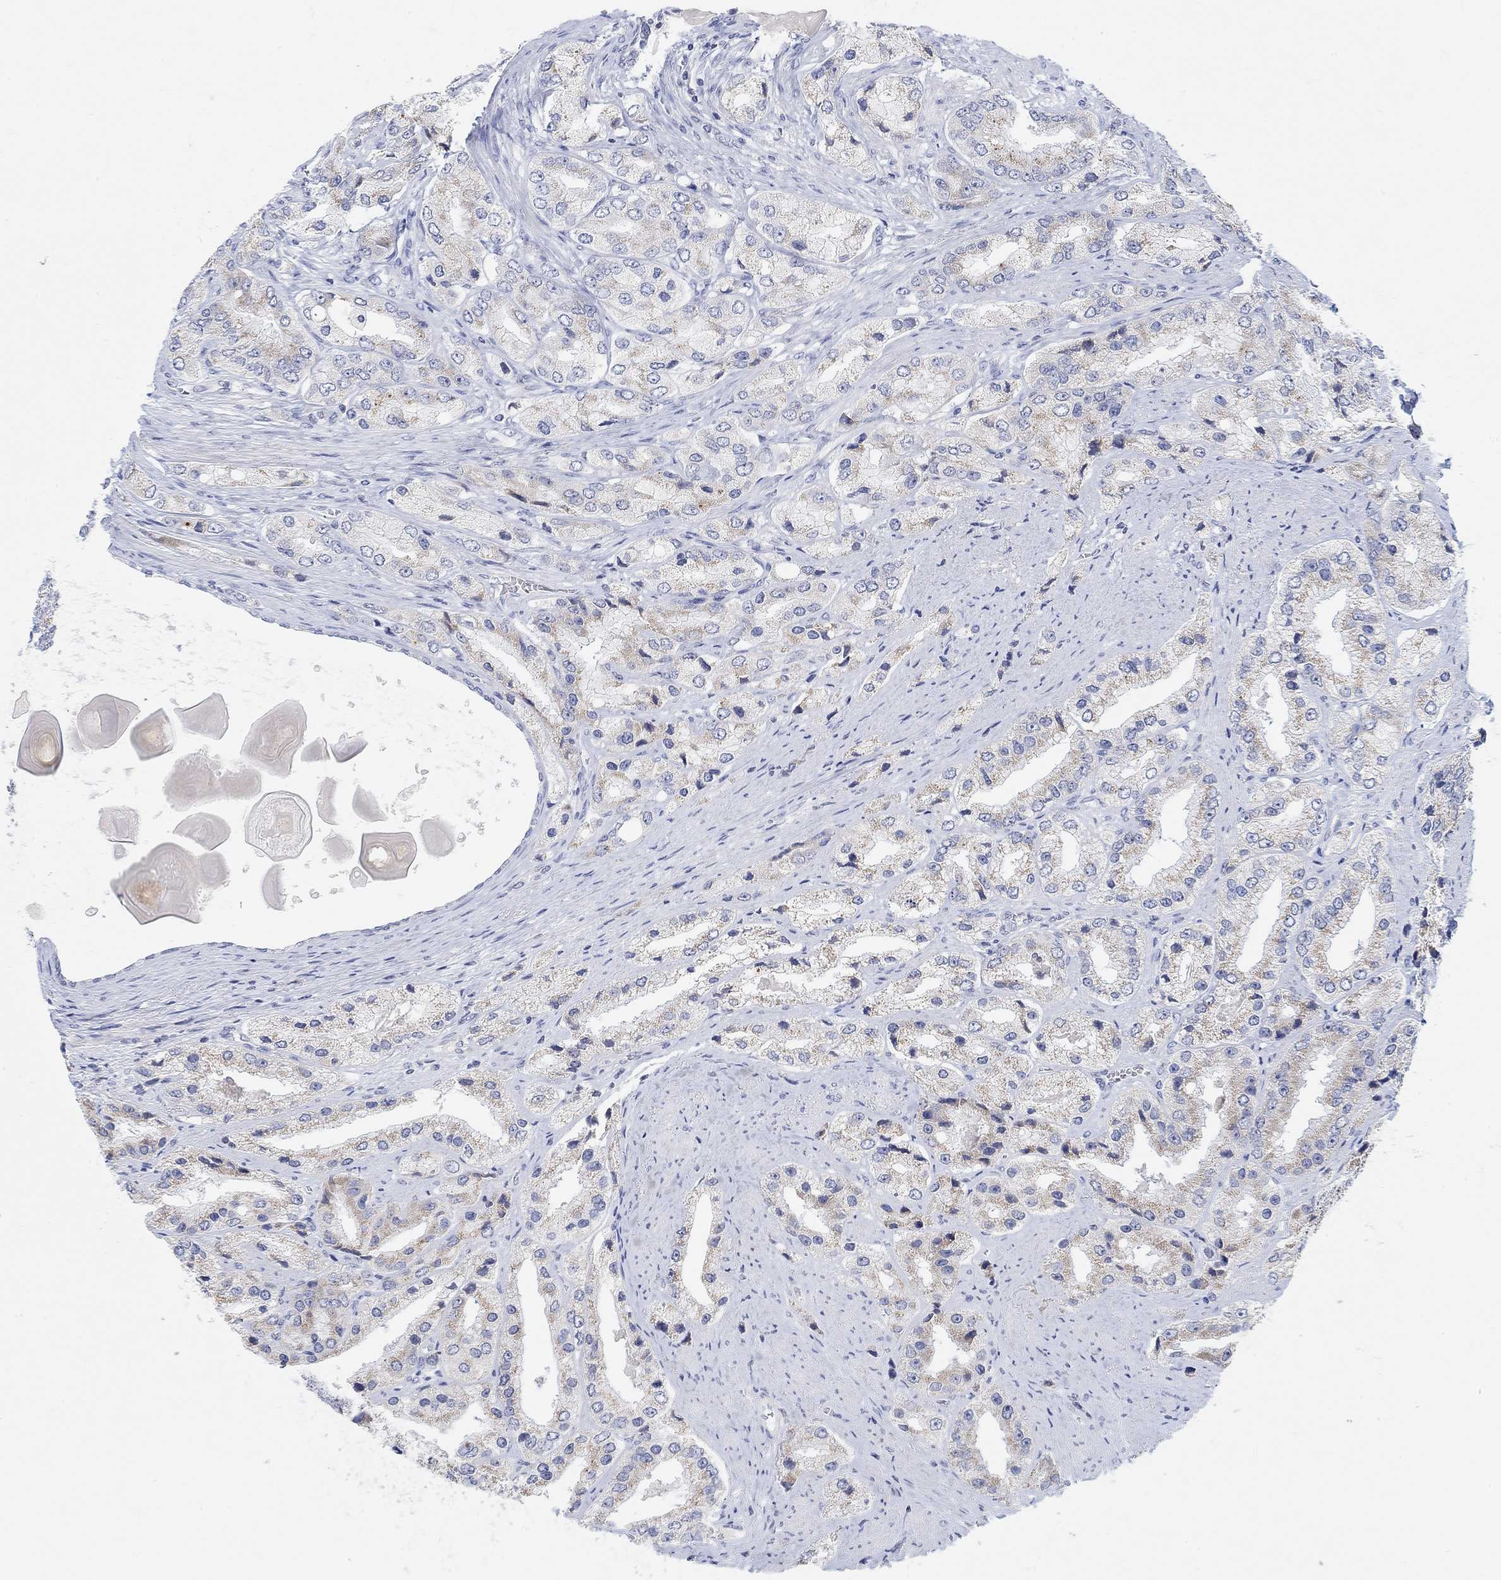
{"staining": {"intensity": "weak", "quantity": "25%-75%", "location": "cytoplasmic/membranous"}, "tissue": "prostate cancer", "cell_type": "Tumor cells", "image_type": "cancer", "snomed": [{"axis": "morphology", "description": "Adenocarcinoma, Low grade"}, {"axis": "topography", "description": "Prostate"}], "caption": "Prostate cancer stained for a protein shows weak cytoplasmic/membranous positivity in tumor cells.", "gene": "ATP6V1E2", "patient": {"sex": "male", "age": 69}}